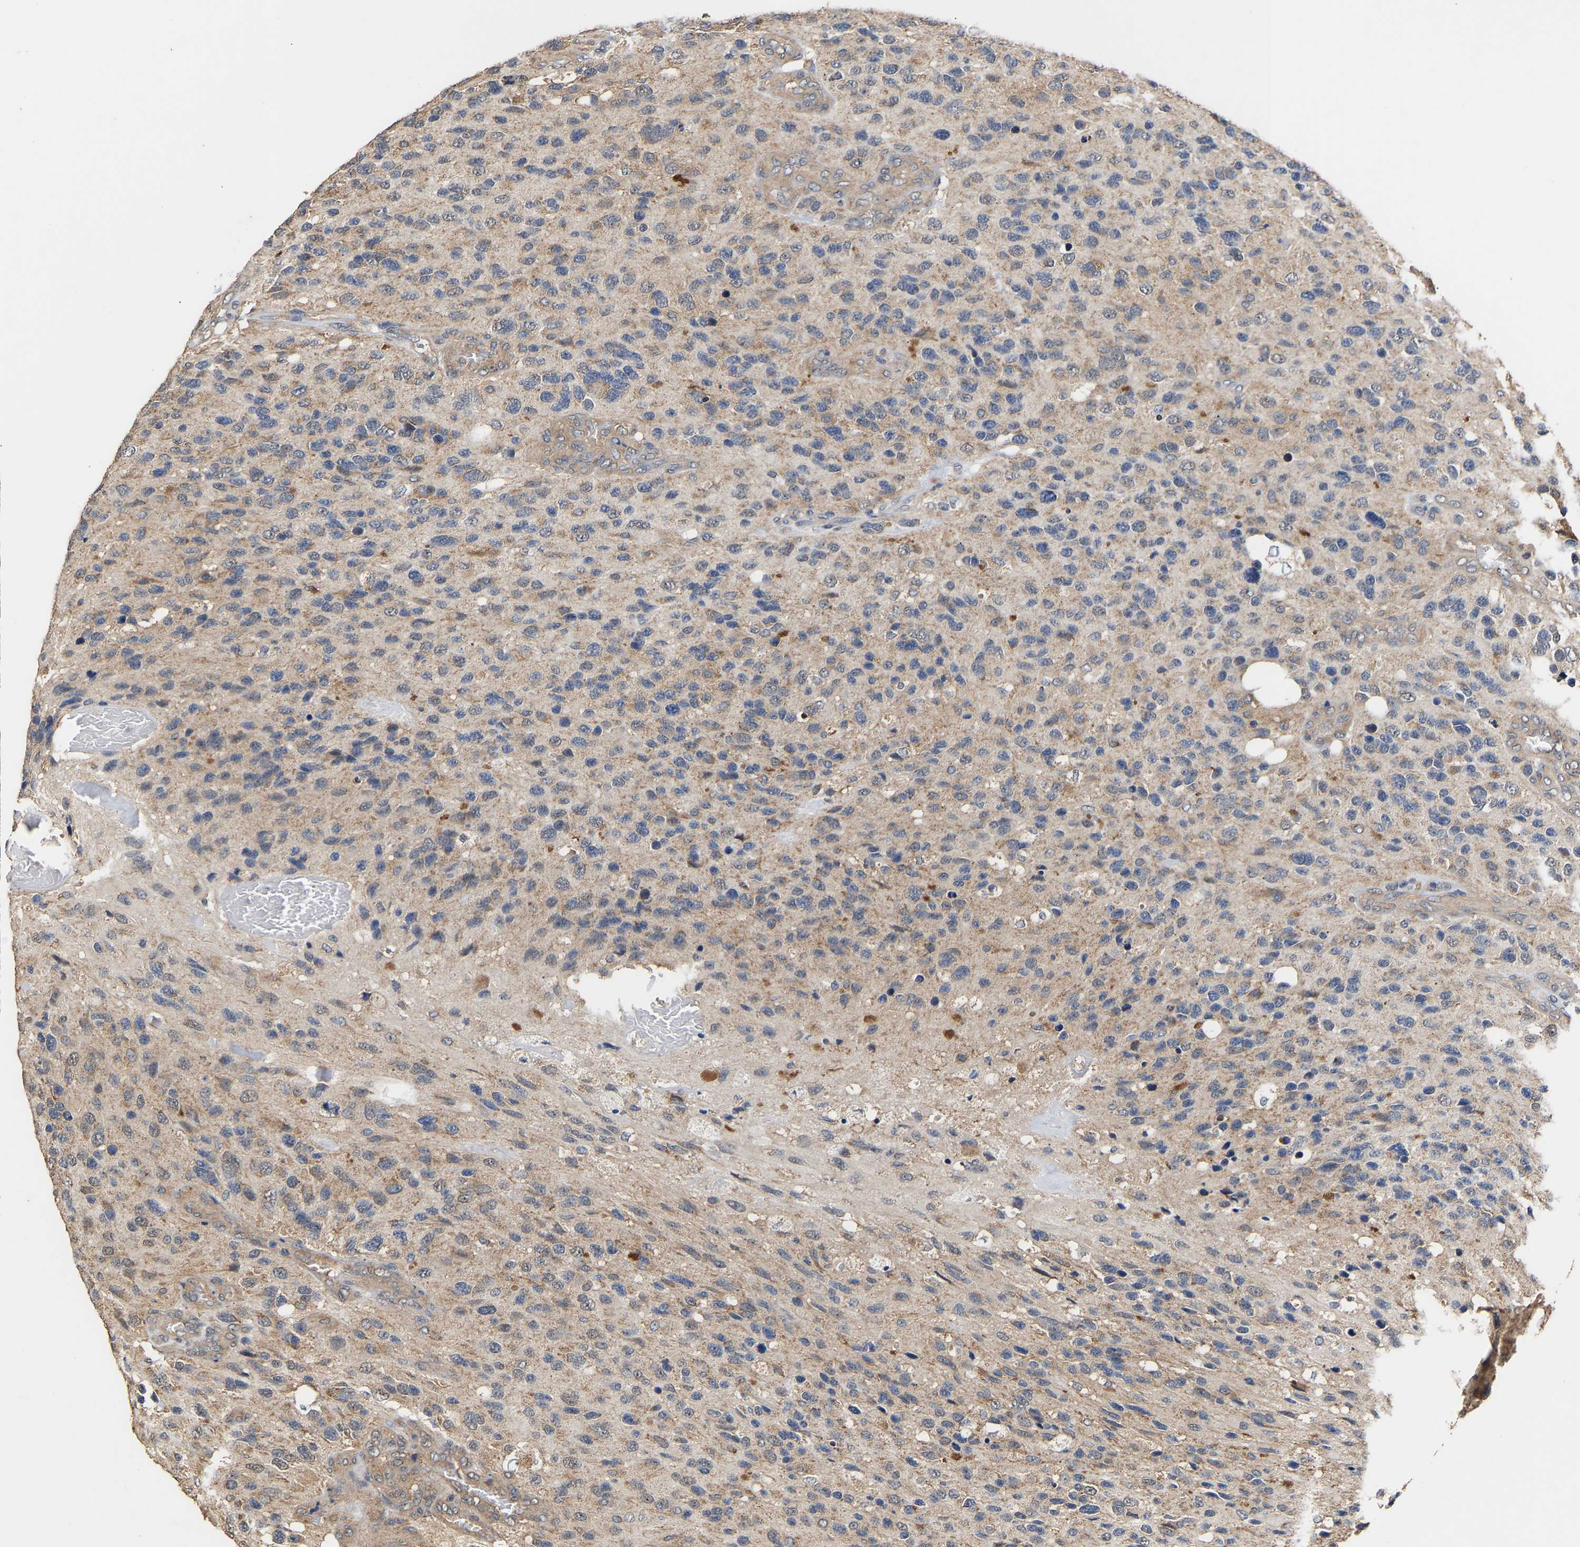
{"staining": {"intensity": "weak", "quantity": "<25%", "location": "cytoplasmic/membranous"}, "tissue": "glioma", "cell_type": "Tumor cells", "image_type": "cancer", "snomed": [{"axis": "morphology", "description": "Glioma, malignant, High grade"}, {"axis": "topography", "description": "Brain"}], "caption": "Immunohistochemistry (IHC) of human glioma exhibits no positivity in tumor cells. (DAB immunohistochemistry (IHC) with hematoxylin counter stain).", "gene": "ZNF26", "patient": {"sex": "female", "age": 58}}